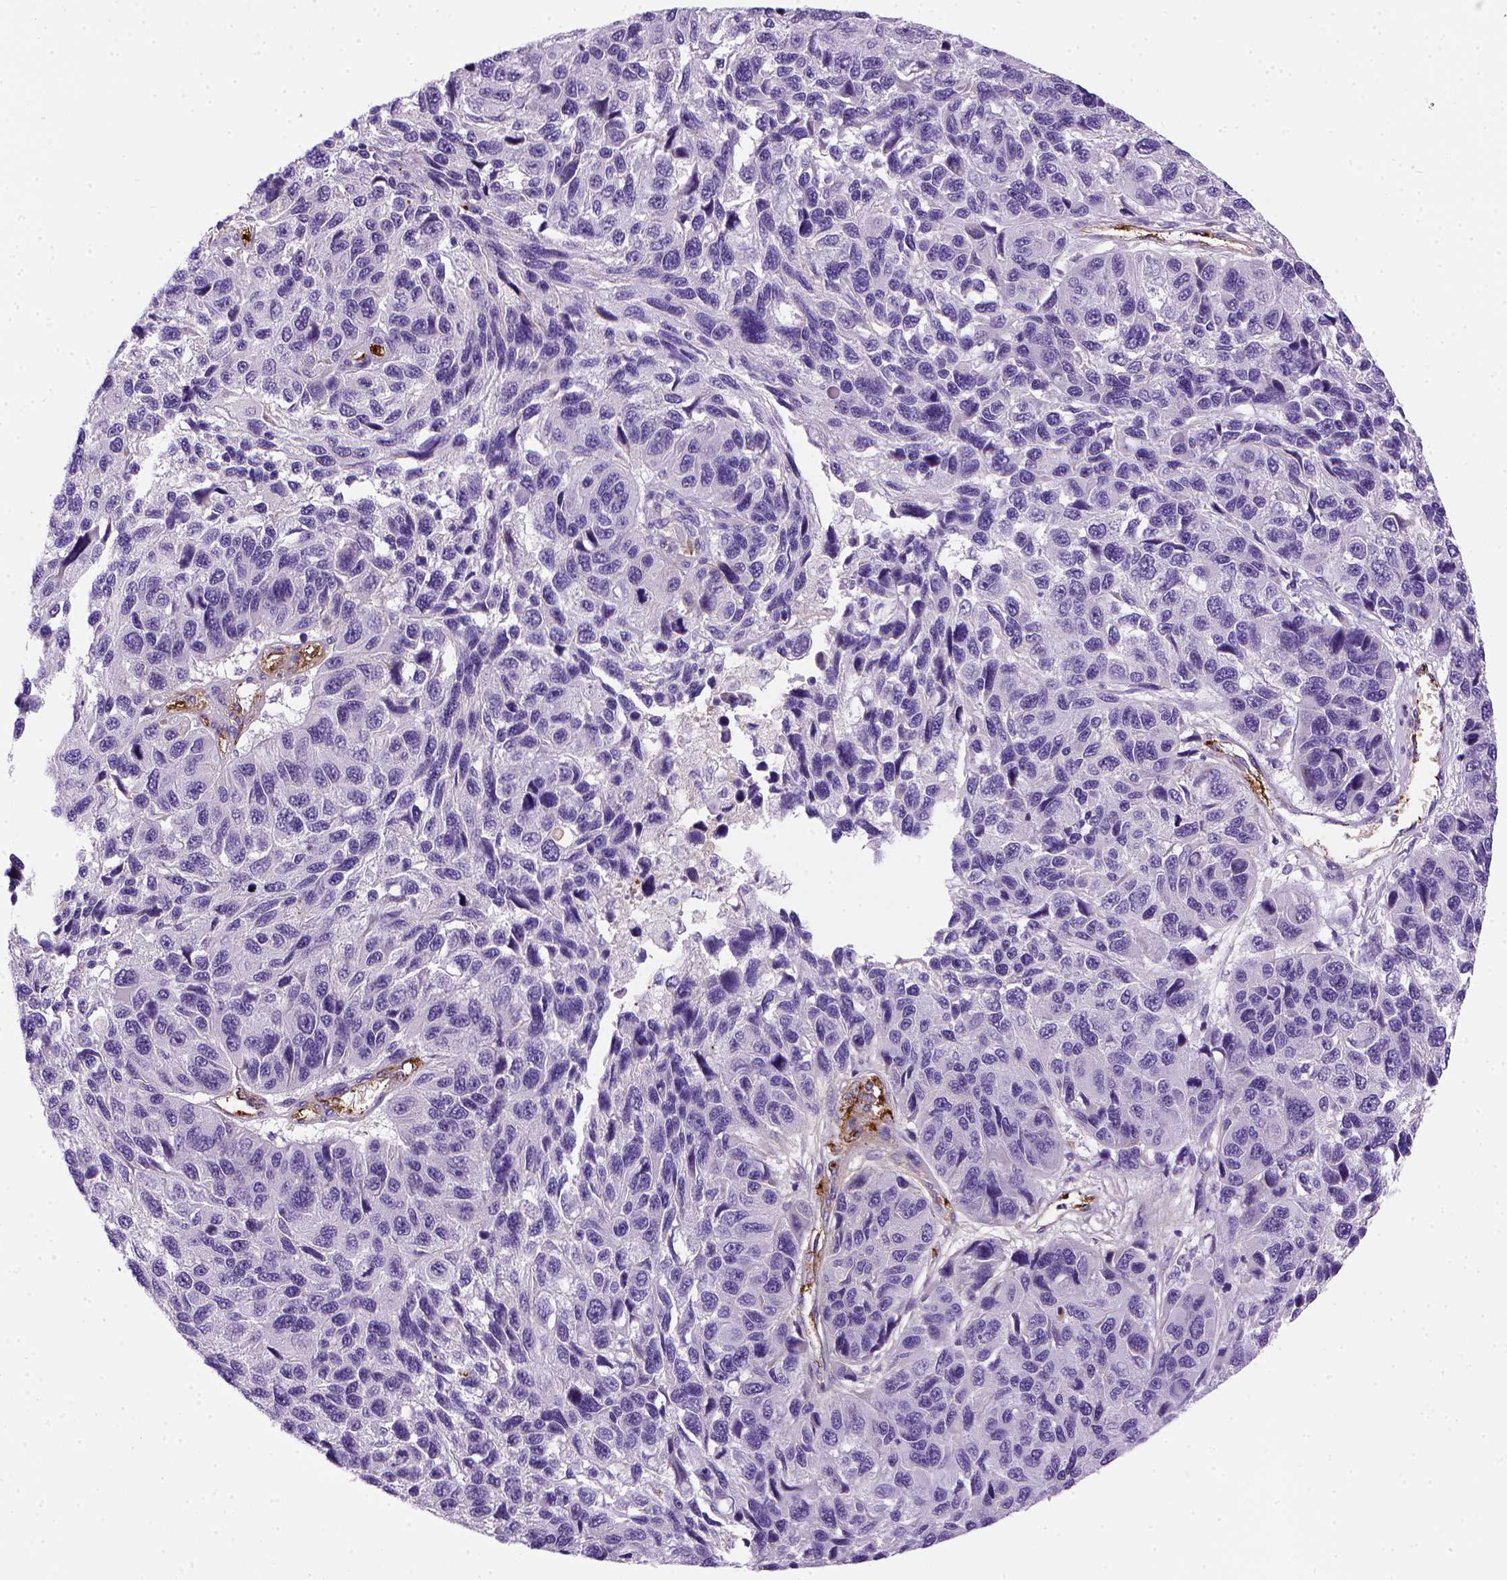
{"staining": {"intensity": "negative", "quantity": "none", "location": "none"}, "tissue": "melanoma", "cell_type": "Tumor cells", "image_type": "cancer", "snomed": [{"axis": "morphology", "description": "Malignant melanoma, NOS"}, {"axis": "topography", "description": "Skin"}], "caption": "Immunohistochemical staining of malignant melanoma demonstrates no significant staining in tumor cells.", "gene": "VWF", "patient": {"sex": "male", "age": 53}}